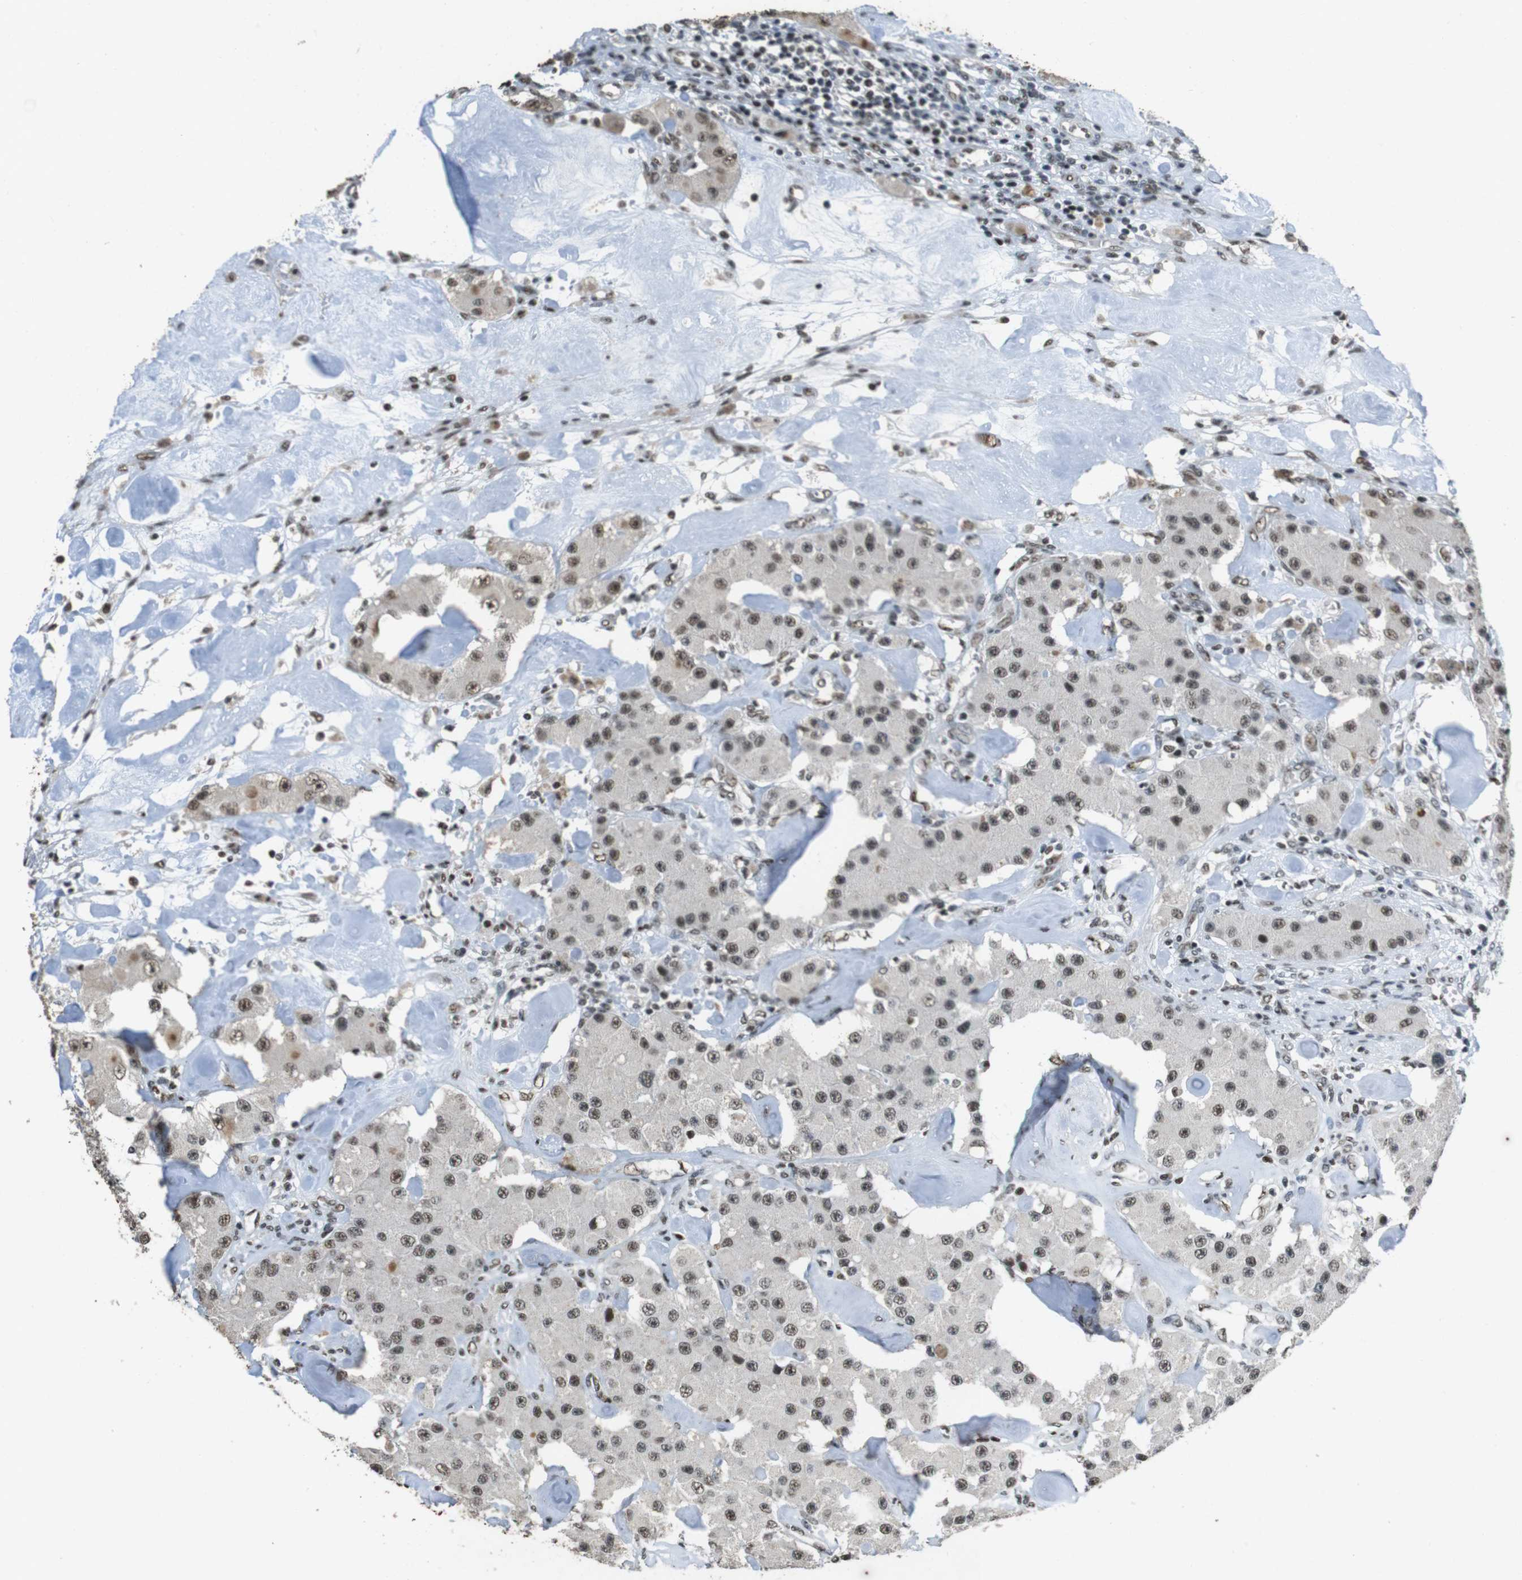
{"staining": {"intensity": "moderate", "quantity": ">75%", "location": "nuclear"}, "tissue": "carcinoid", "cell_type": "Tumor cells", "image_type": "cancer", "snomed": [{"axis": "morphology", "description": "Carcinoid, malignant, NOS"}, {"axis": "topography", "description": "Pancreas"}], "caption": "An immunohistochemistry image of neoplastic tissue is shown. Protein staining in brown highlights moderate nuclear positivity in carcinoid within tumor cells. (Brightfield microscopy of DAB IHC at high magnification).", "gene": "CSNK2B", "patient": {"sex": "male", "age": 41}}